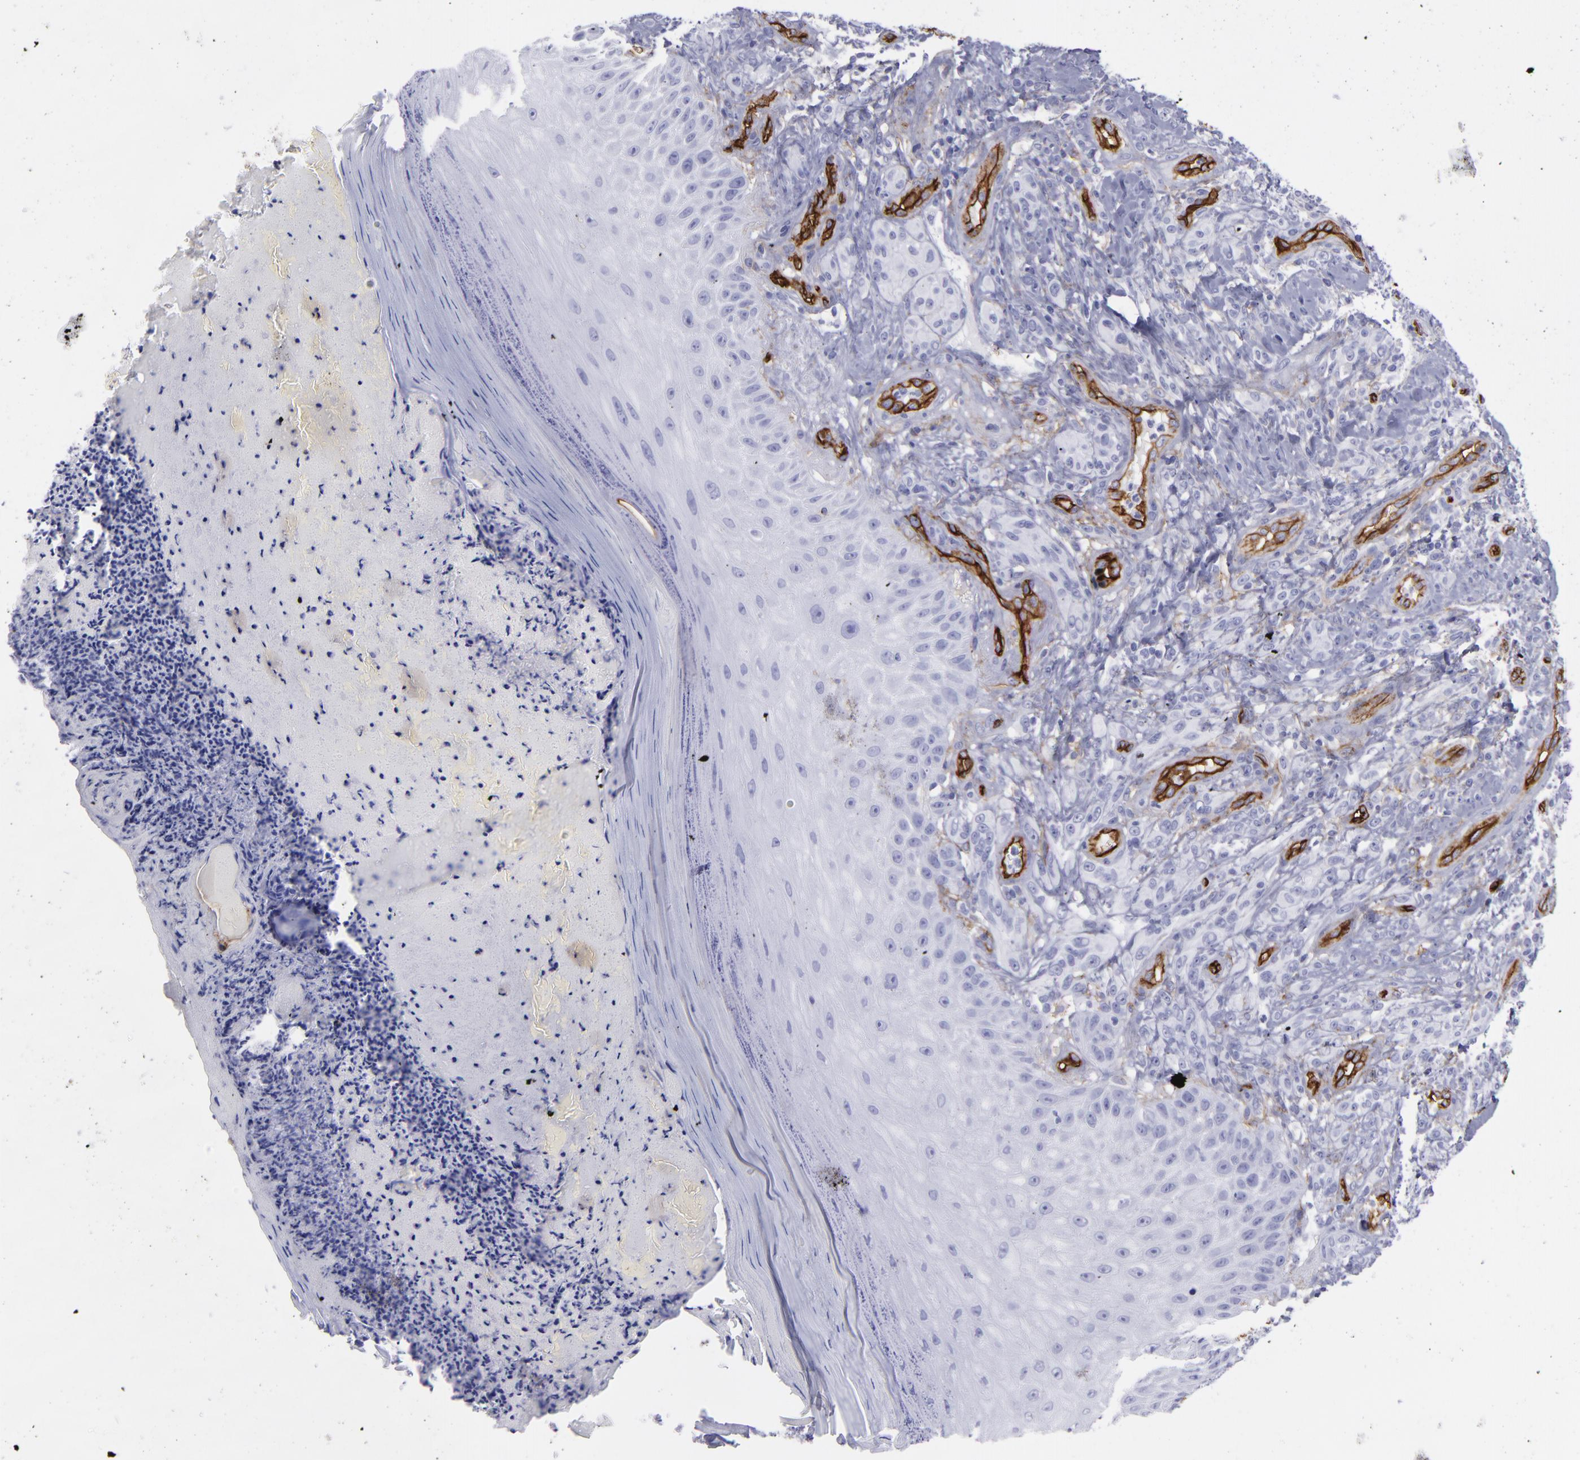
{"staining": {"intensity": "negative", "quantity": "none", "location": "none"}, "tissue": "melanoma", "cell_type": "Tumor cells", "image_type": "cancer", "snomed": [{"axis": "morphology", "description": "Malignant melanoma, NOS"}, {"axis": "topography", "description": "Skin"}], "caption": "High power microscopy histopathology image of an immunohistochemistry image of malignant melanoma, revealing no significant expression in tumor cells.", "gene": "ACE", "patient": {"sex": "male", "age": 57}}